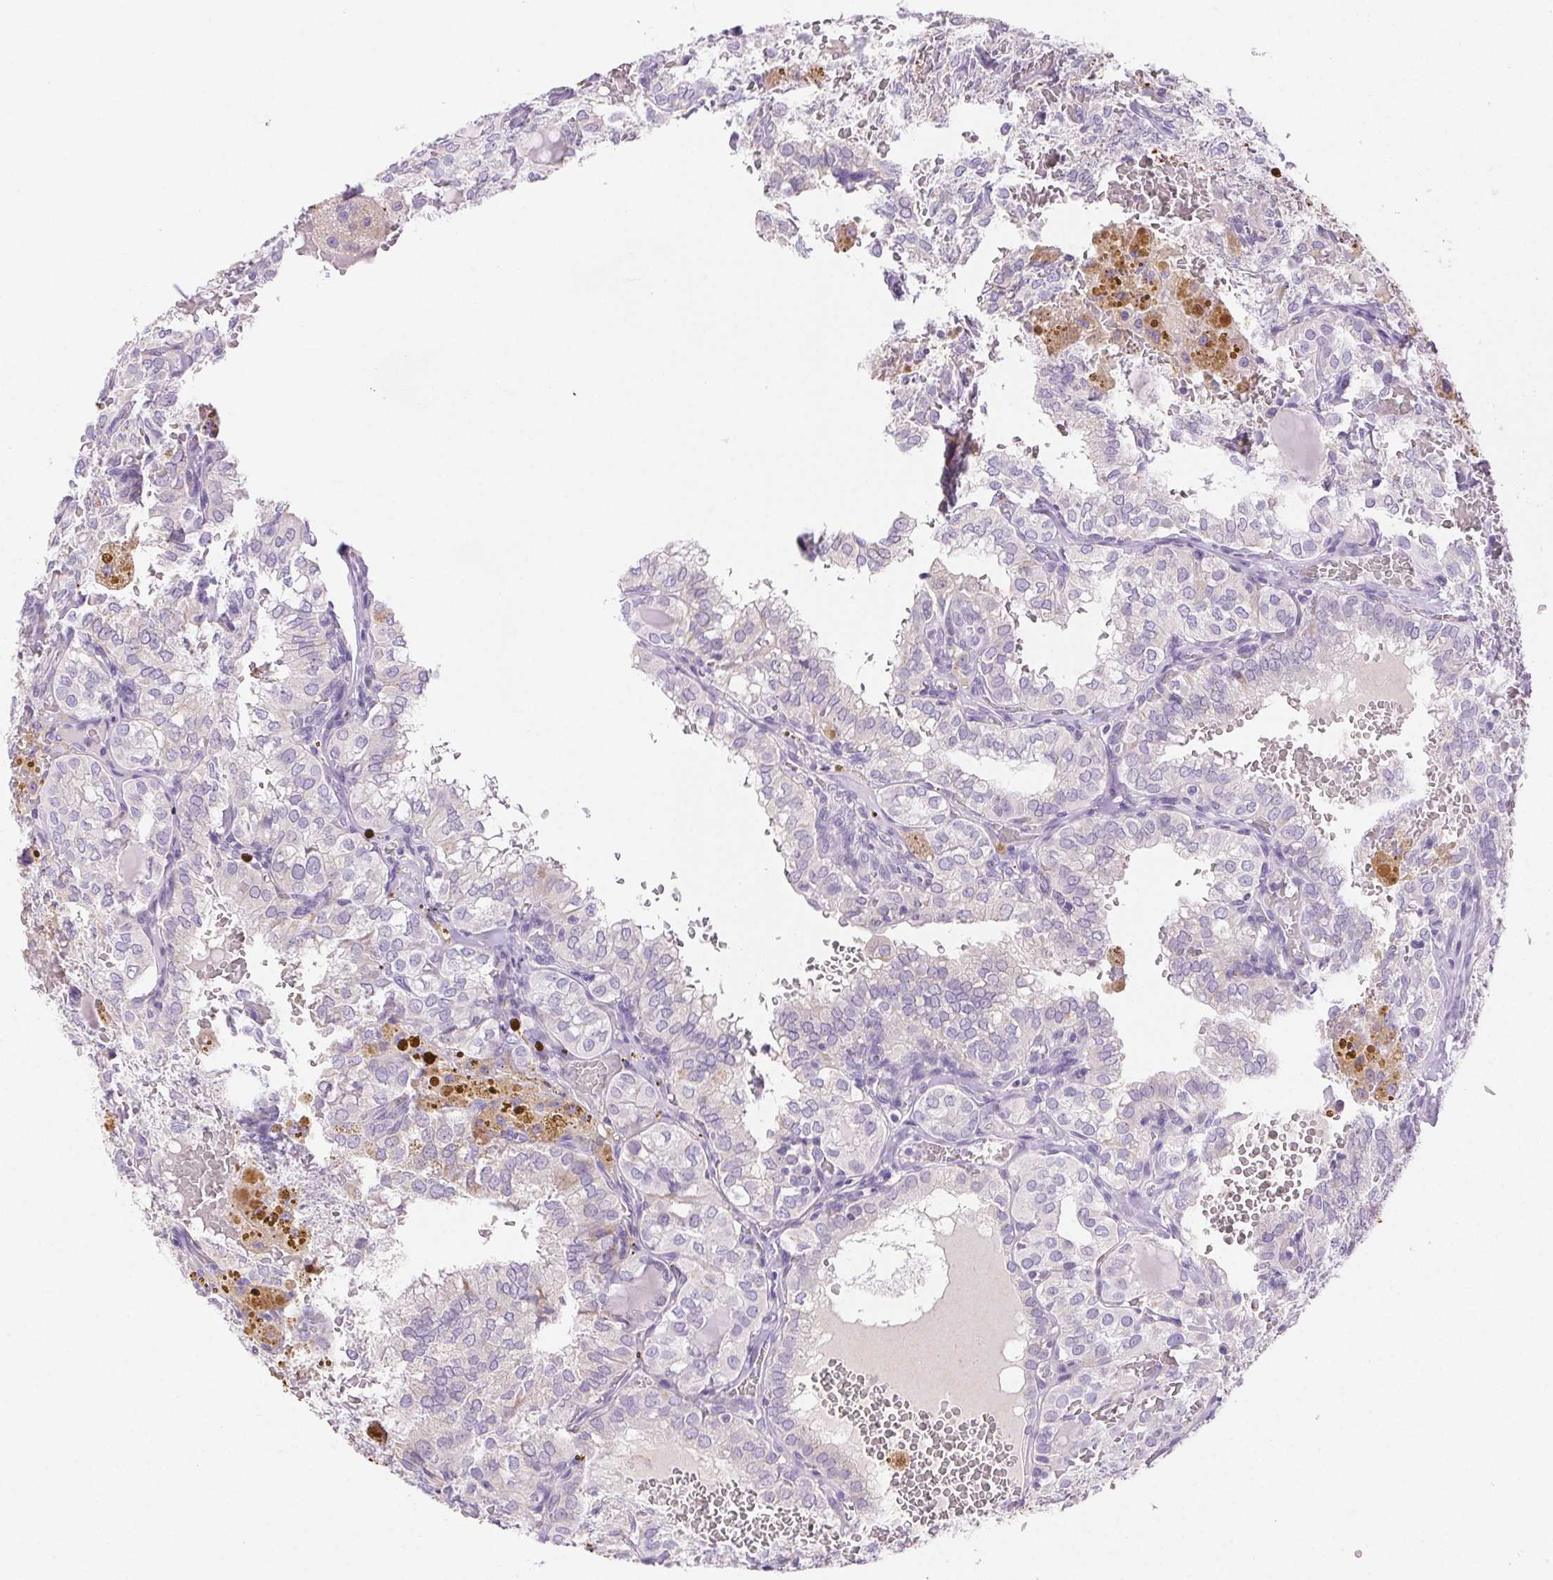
{"staining": {"intensity": "moderate", "quantity": "<25%", "location": "cytoplasmic/membranous"}, "tissue": "thyroid cancer", "cell_type": "Tumor cells", "image_type": "cancer", "snomed": [{"axis": "morphology", "description": "Papillary adenocarcinoma, NOS"}, {"axis": "topography", "description": "Thyroid gland"}], "caption": "Immunohistochemical staining of papillary adenocarcinoma (thyroid) exhibits low levels of moderate cytoplasmic/membranous staining in approximately <25% of tumor cells.", "gene": "ARHGAP11B", "patient": {"sex": "male", "age": 20}}